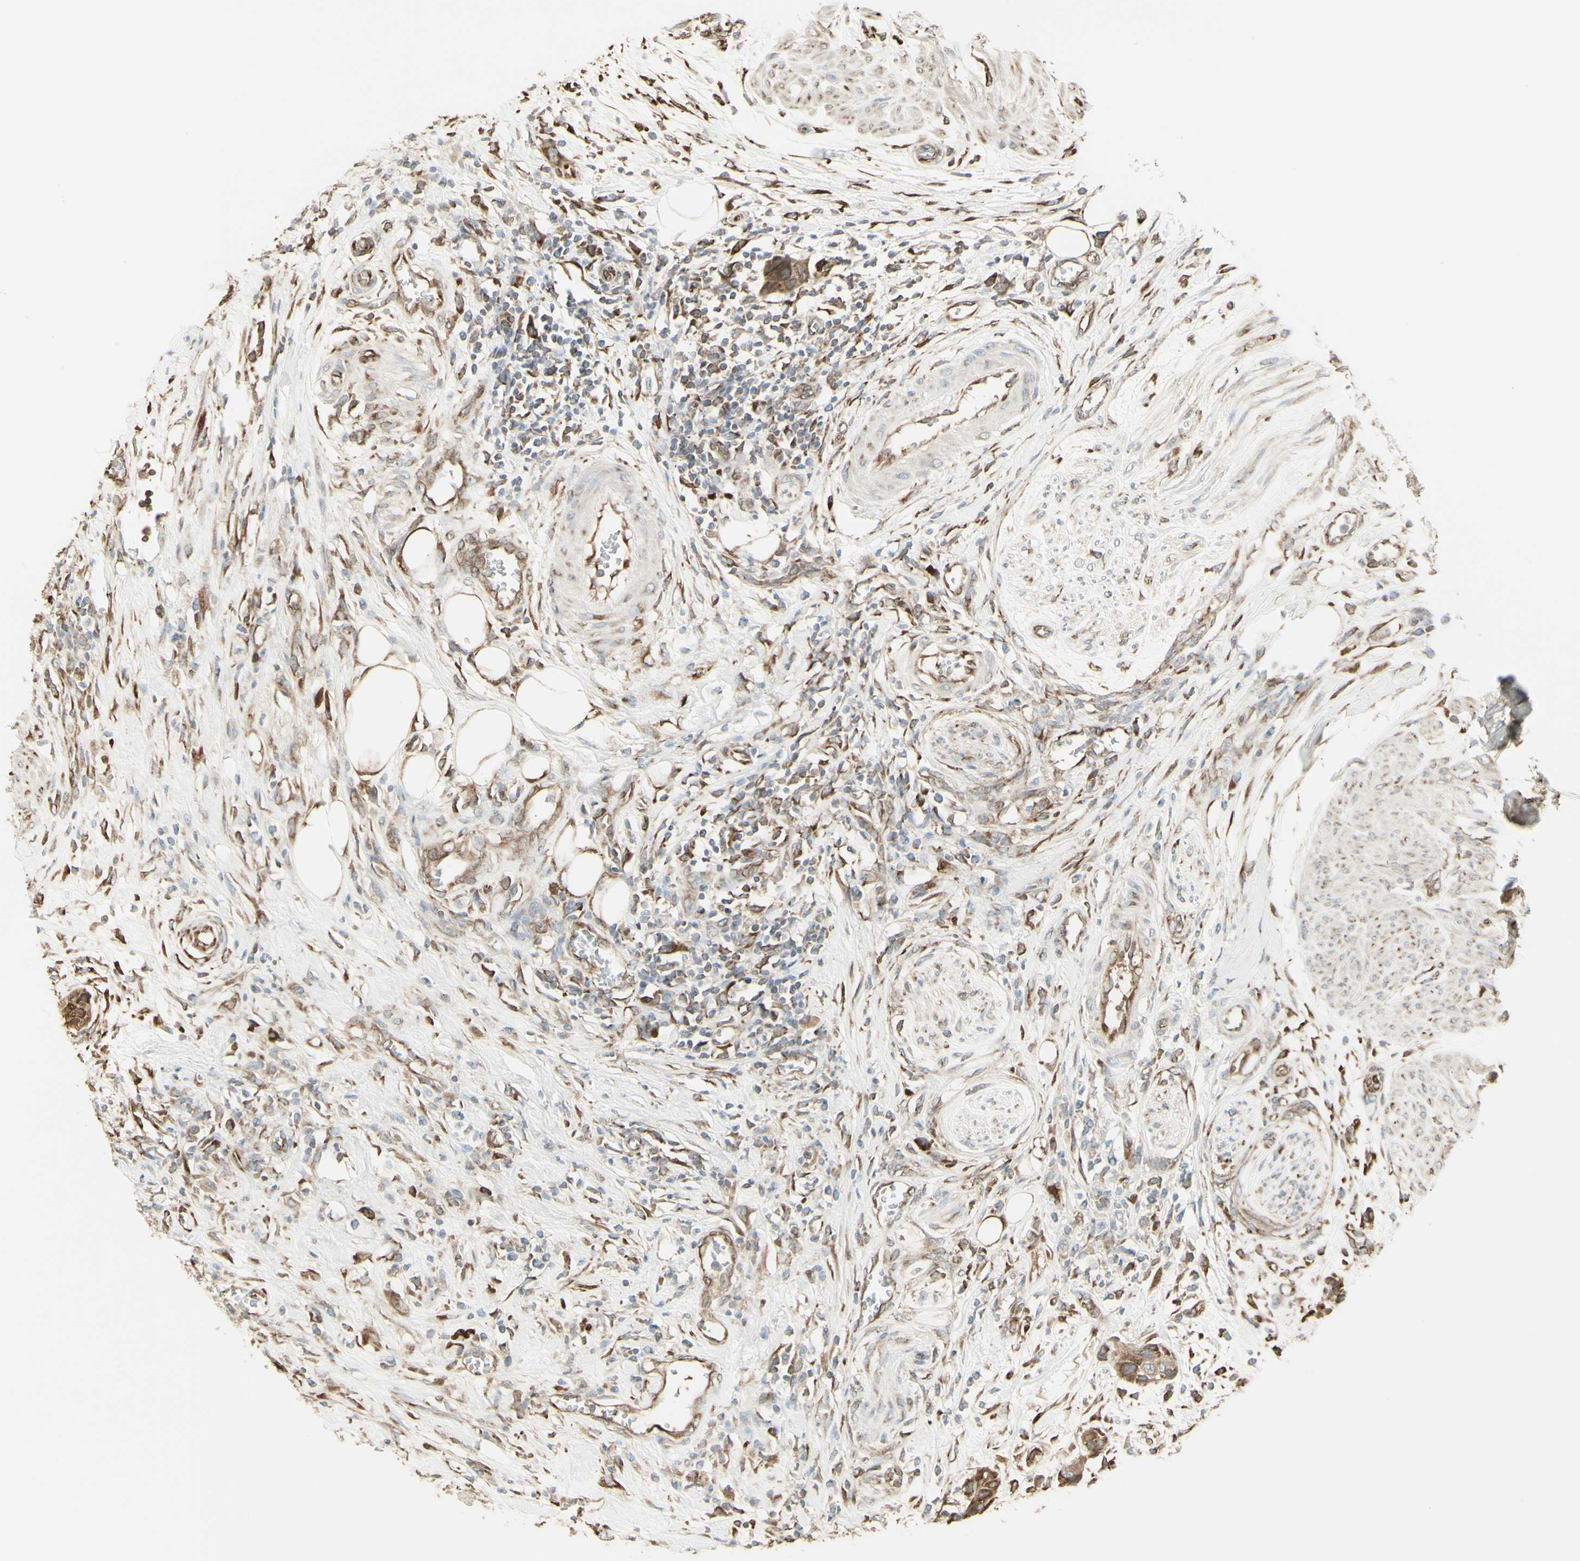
{"staining": {"intensity": "moderate", "quantity": ">75%", "location": "cytoplasmic/membranous"}, "tissue": "urothelial cancer", "cell_type": "Tumor cells", "image_type": "cancer", "snomed": [{"axis": "morphology", "description": "Urothelial carcinoma, High grade"}, {"axis": "topography", "description": "Urinary bladder"}], "caption": "Protein staining of high-grade urothelial carcinoma tissue displays moderate cytoplasmic/membranous staining in about >75% of tumor cells. (Stains: DAB in brown, nuclei in blue, Microscopy: brightfield microscopy at high magnification).", "gene": "EEF1B2", "patient": {"sex": "male", "age": 35}}